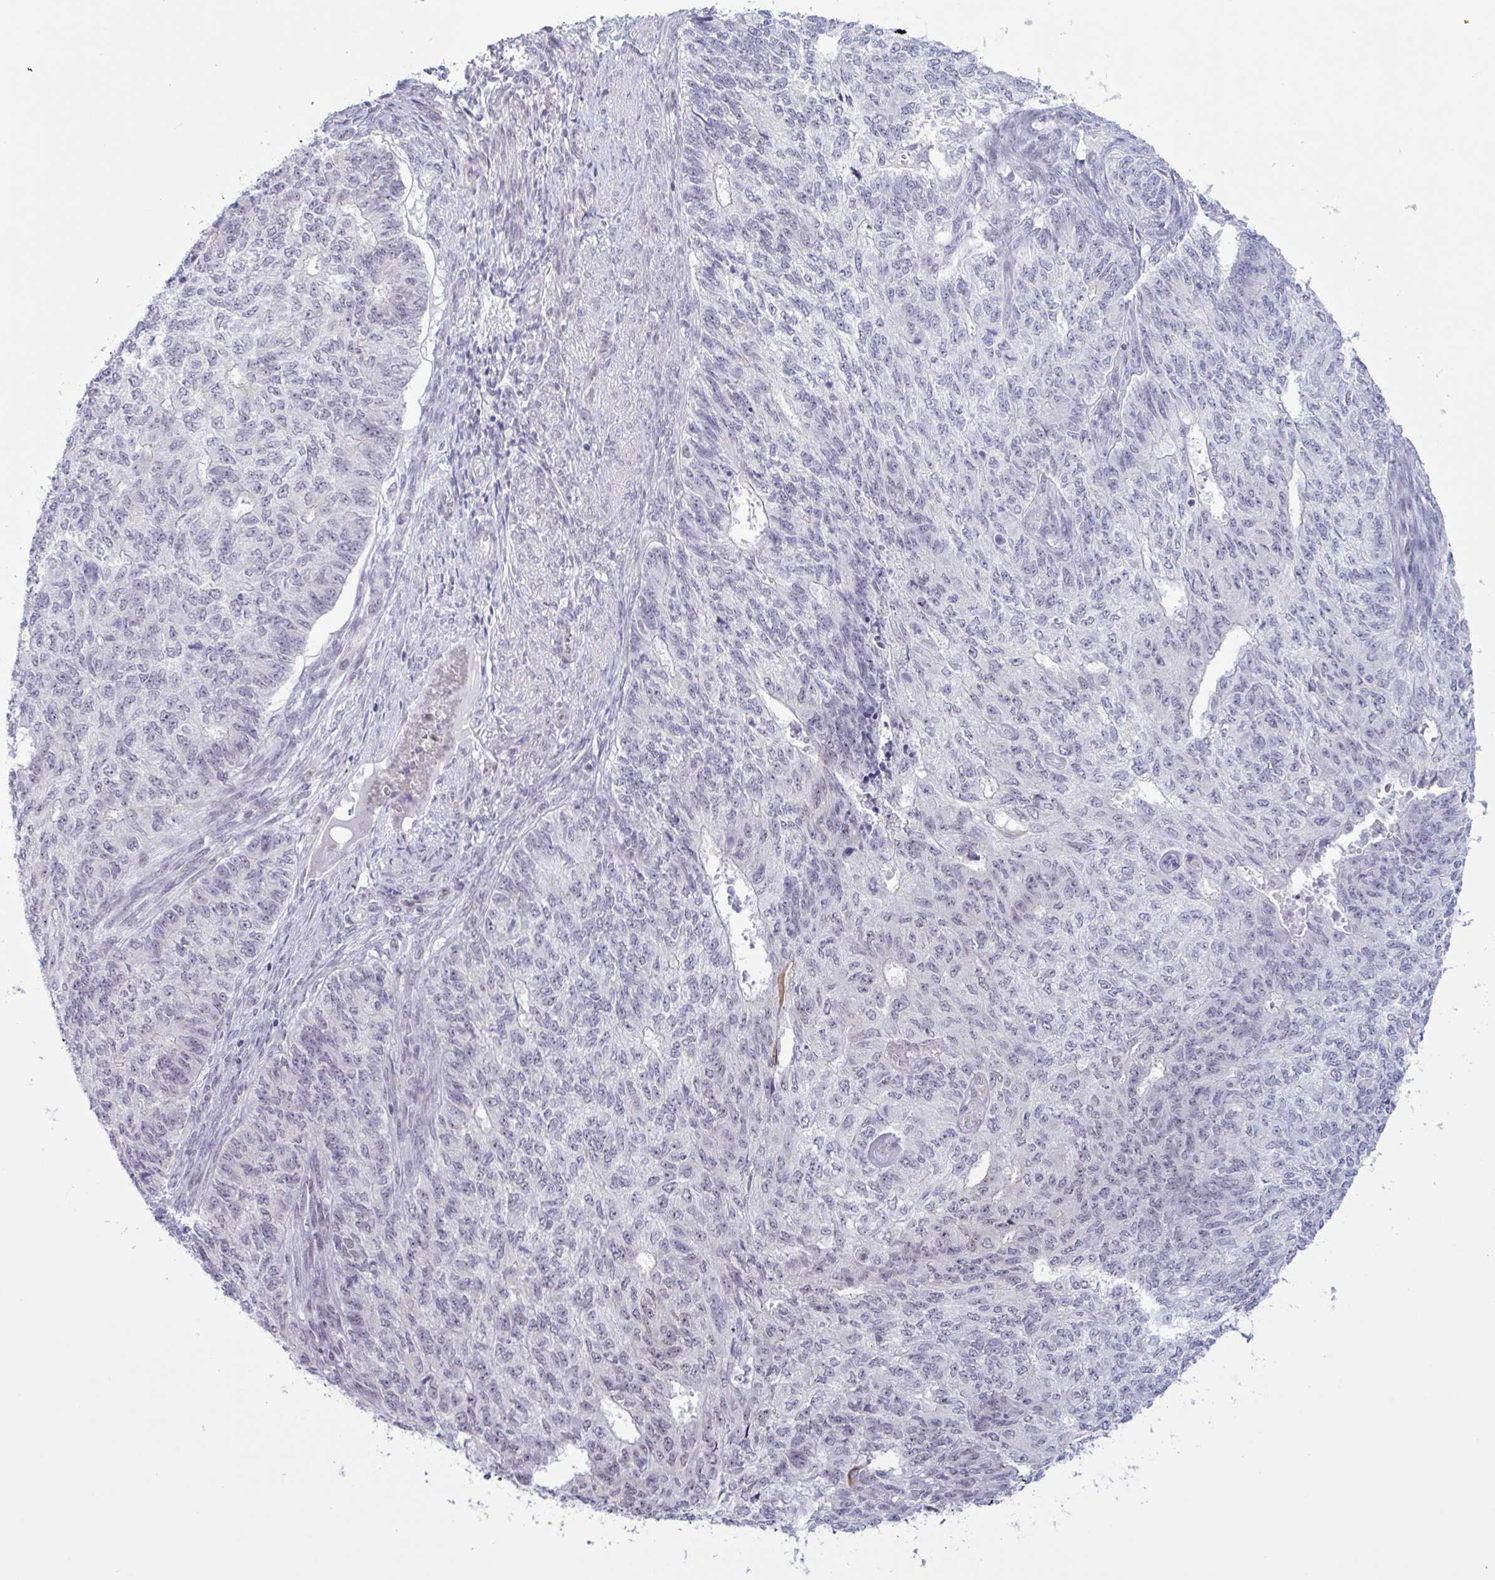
{"staining": {"intensity": "moderate", "quantity": "<25%", "location": "nuclear"}, "tissue": "endometrial cancer", "cell_type": "Tumor cells", "image_type": "cancer", "snomed": [{"axis": "morphology", "description": "Adenocarcinoma, NOS"}, {"axis": "topography", "description": "Endometrium"}], "caption": "Protein staining of endometrial cancer (adenocarcinoma) tissue exhibits moderate nuclear staining in about <25% of tumor cells.", "gene": "PRMT6", "patient": {"sex": "female", "age": 32}}